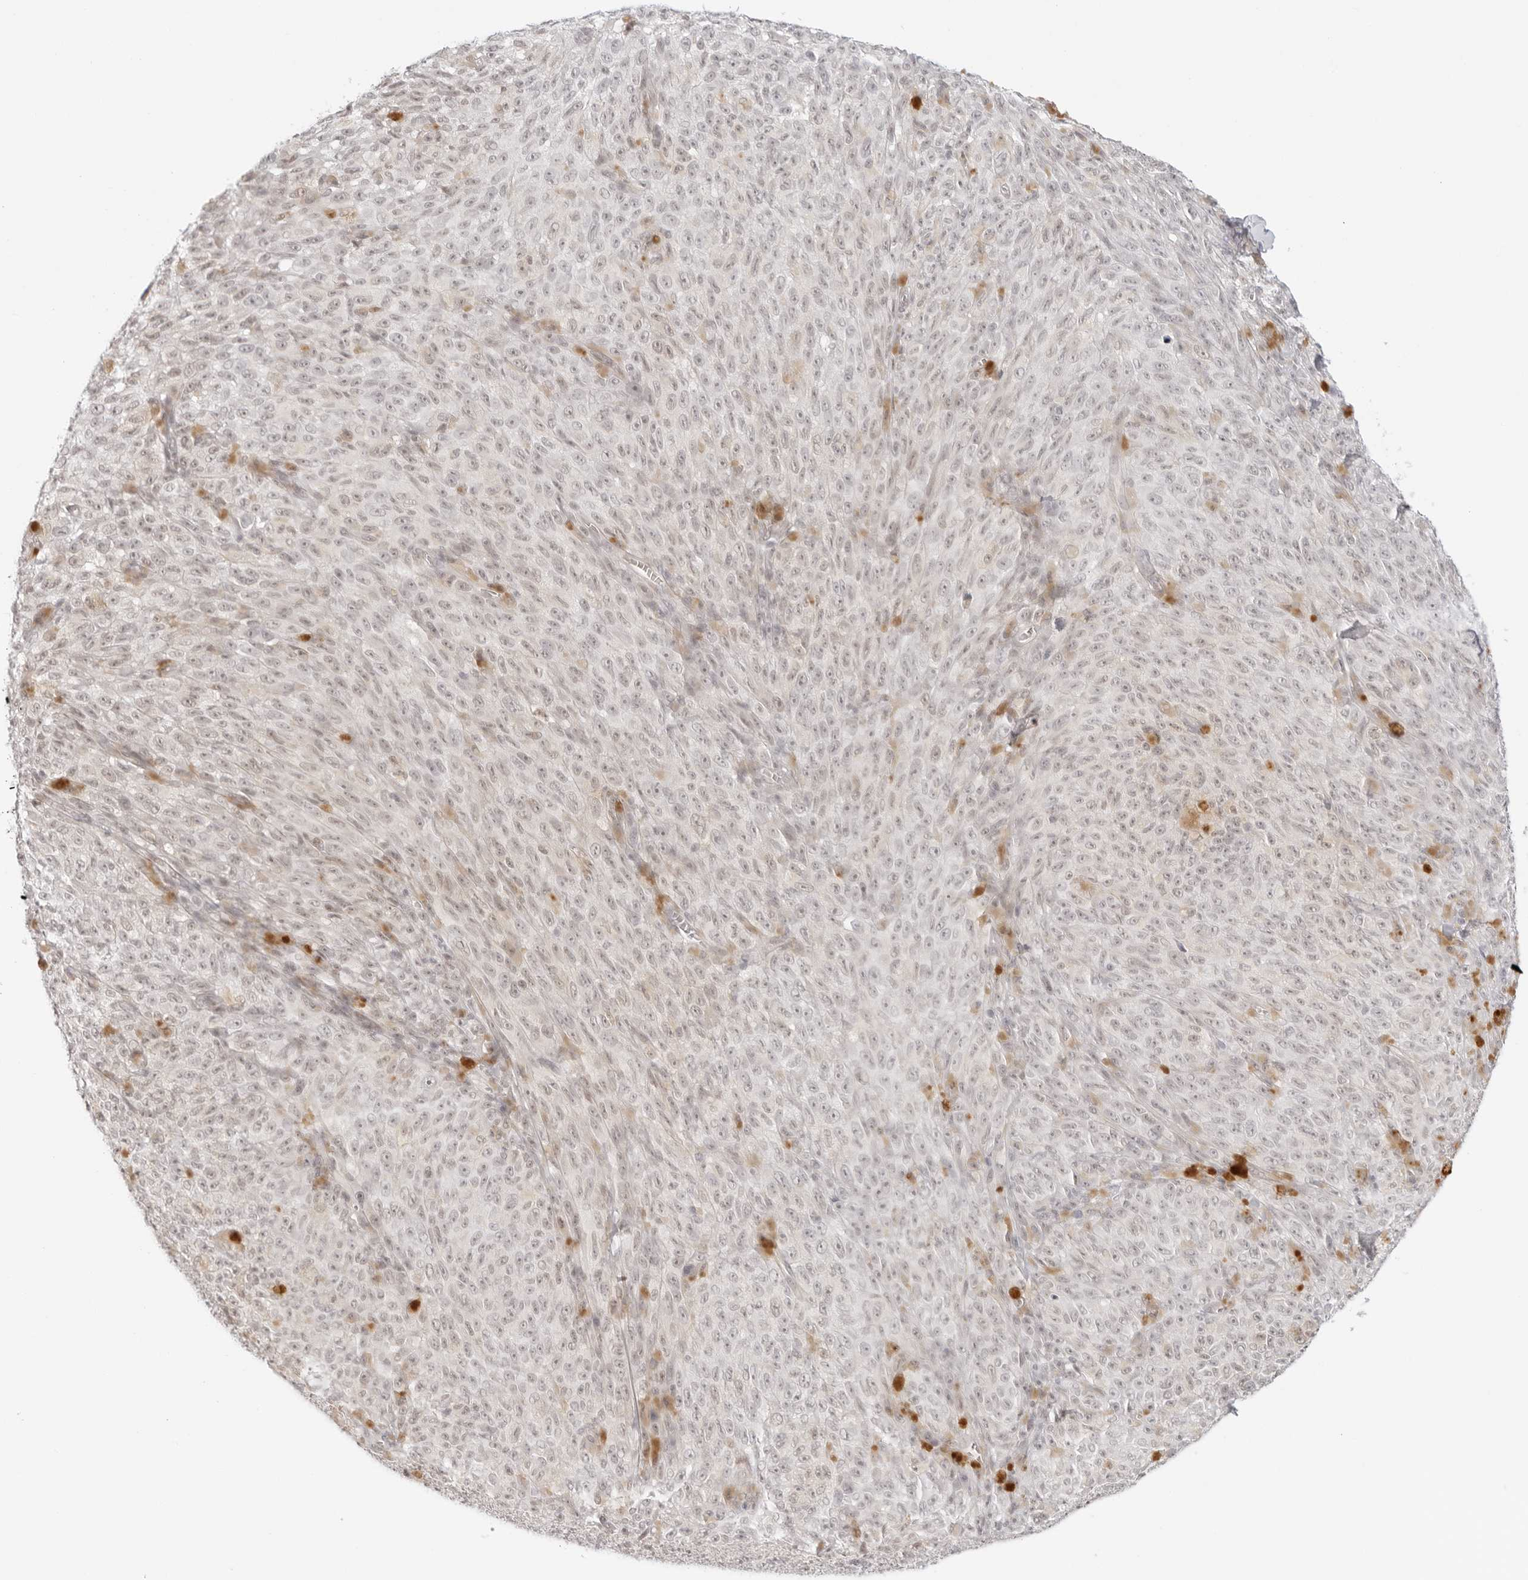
{"staining": {"intensity": "weak", "quantity": "25%-75%", "location": "nuclear"}, "tissue": "melanoma", "cell_type": "Tumor cells", "image_type": "cancer", "snomed": [{"axis": "morphology", "description": "Malignant melanoma, NOS"}, {"axis": "topography", "description": "Skin"}], "caption": "Weak nuclear protein expression is appreciated in approximately 25%-75% of tumor cells in melanoma.", "gene": "MED18", "patient": {"sex": "female", "age": 82}}